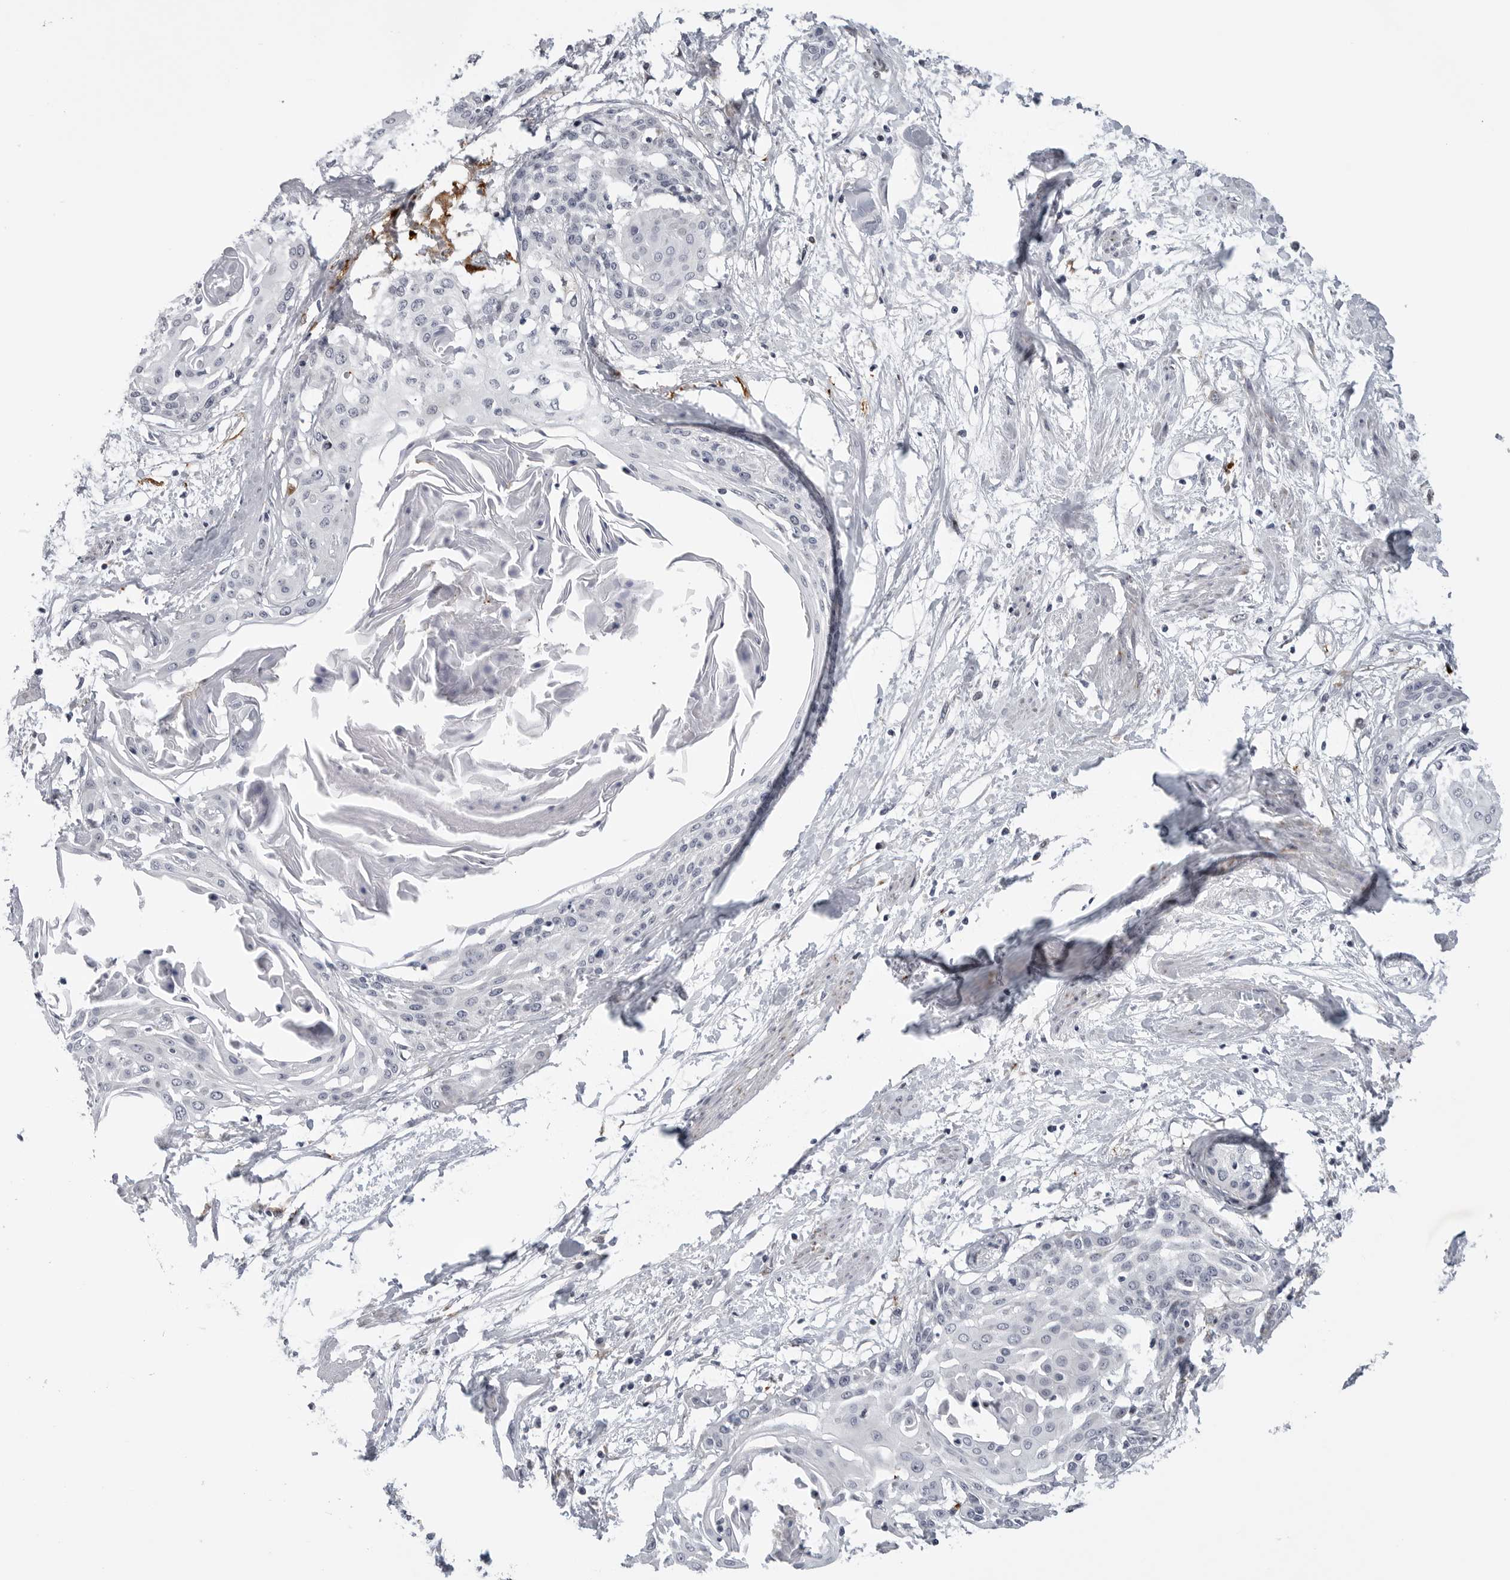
{"staining": {"intensity": "negative", "quantity": "none", "location": "none"}, "tissue": "cervical cancer", "cell_type": "Tumor cells", "image_type": "cancer", "snomed": [{"axis": "morphology", "description": "Squamous cell carcinoma, NOS"}, {"axis": "topography", "description": "Cervix"}], "caption": "Immunohistochemistry (IHC) image of neoplastic tissue: human squamous cell carcinoma (cervical) stained with DAB (3,3'-diaminobenzidine) shows no significant protein positivity in tumor cells.", "gene": "CDK20", "patient": {"sex": "female", "age": 57}}